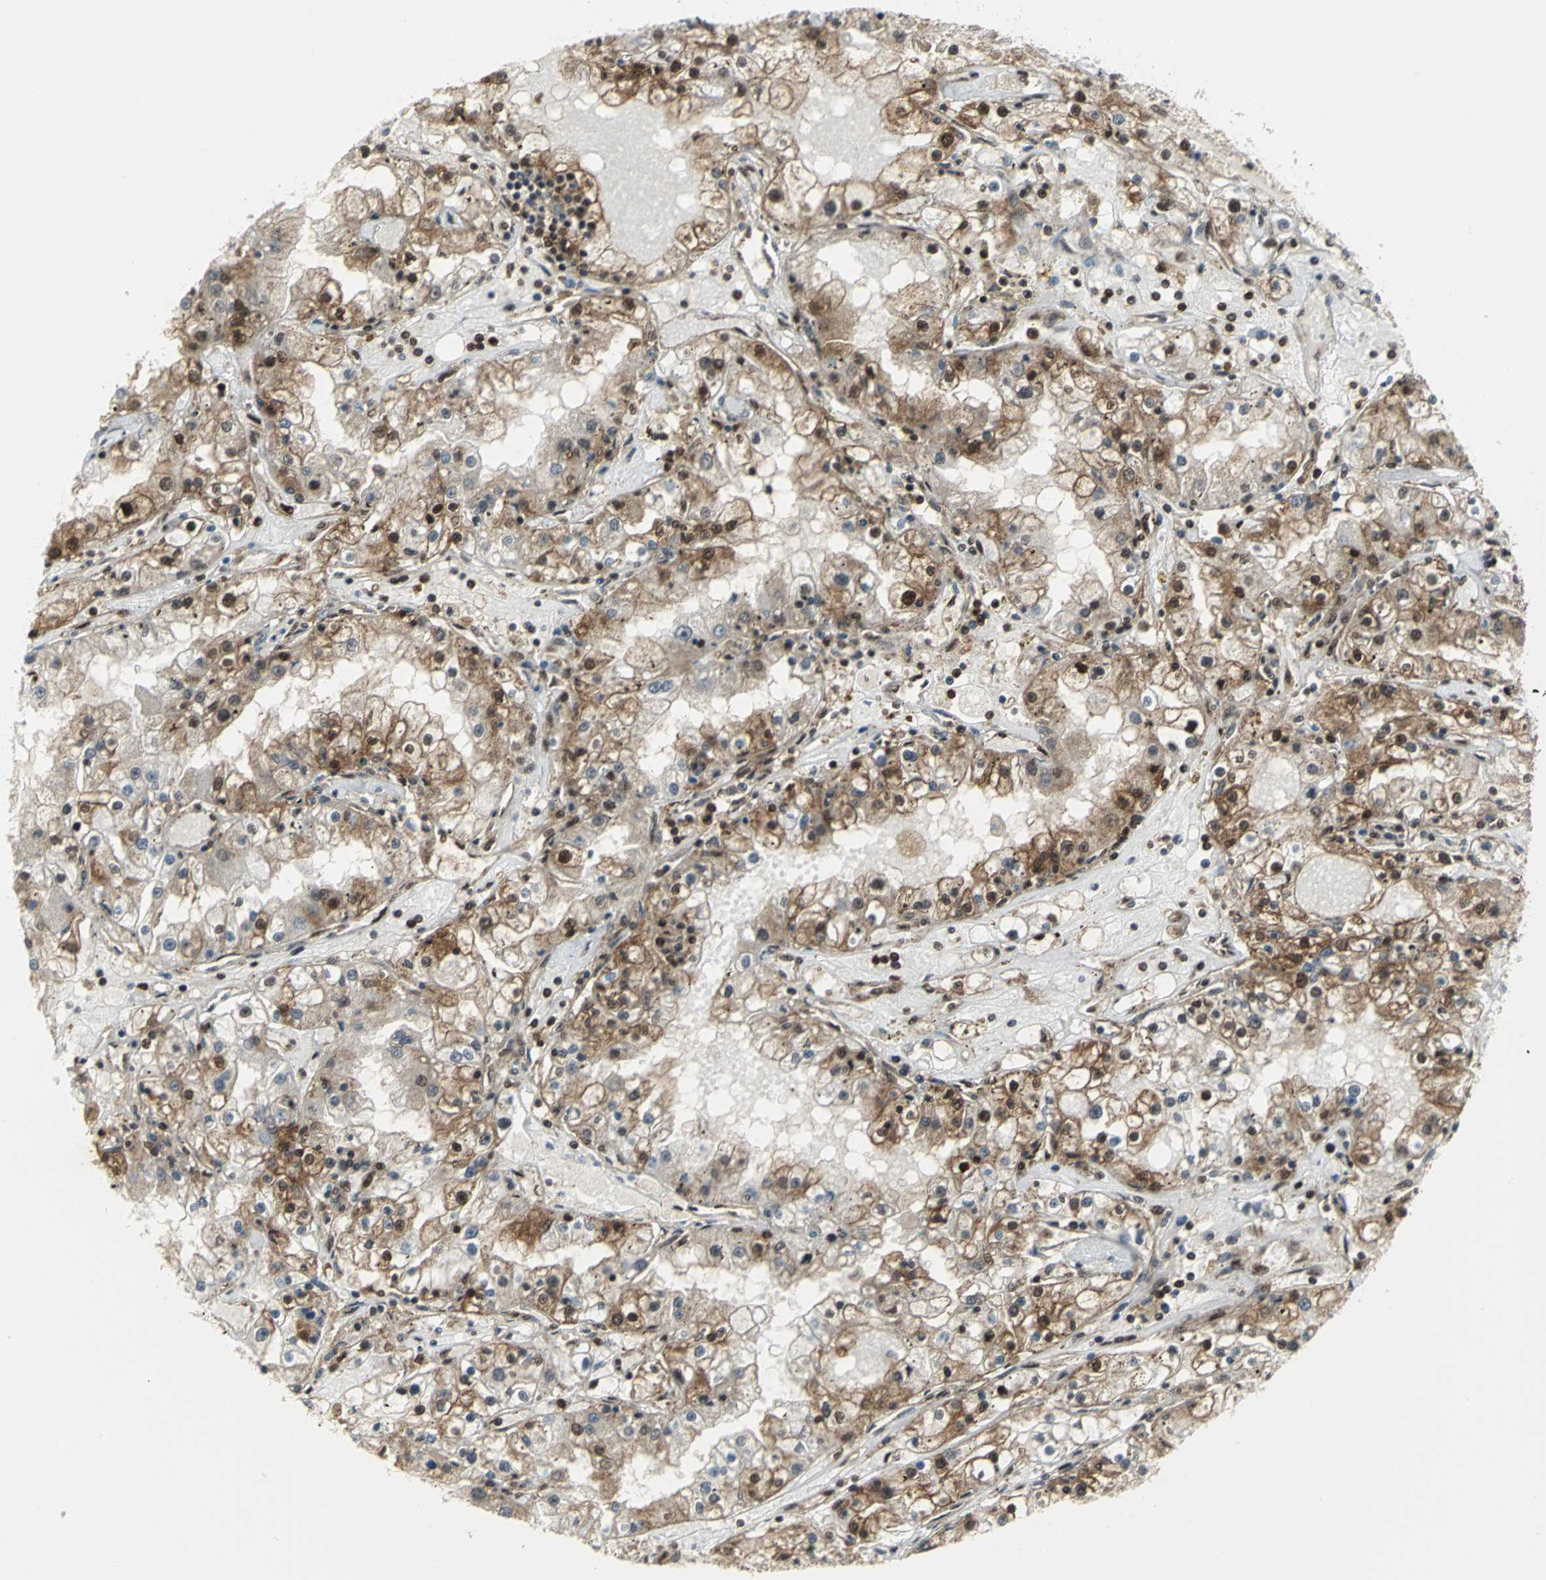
{"staining": {"intensity": "moderate", "quantity": "25%-75%", "location": "cytoplasmic/membranous,nuclear"}, "tissue": "renal cancer", "cell_type": "Tumor cells", "image_type": "cancer", "snomed": [{"axis": "morphology", "description": "Adenocarcinoma, NOS"}, {"axis": "topography", "description": "Kidney"}], "caption": "Immunohistochemical staining of human renal cancer (adenocarcinoma) reveals medium levels of moderate cytoplasmic/membranous and nuclear positivity in approximately 25%-75% of tumor cells.", "gene": "PSMA4", "patient": {"sex": "male", "age": 56}}